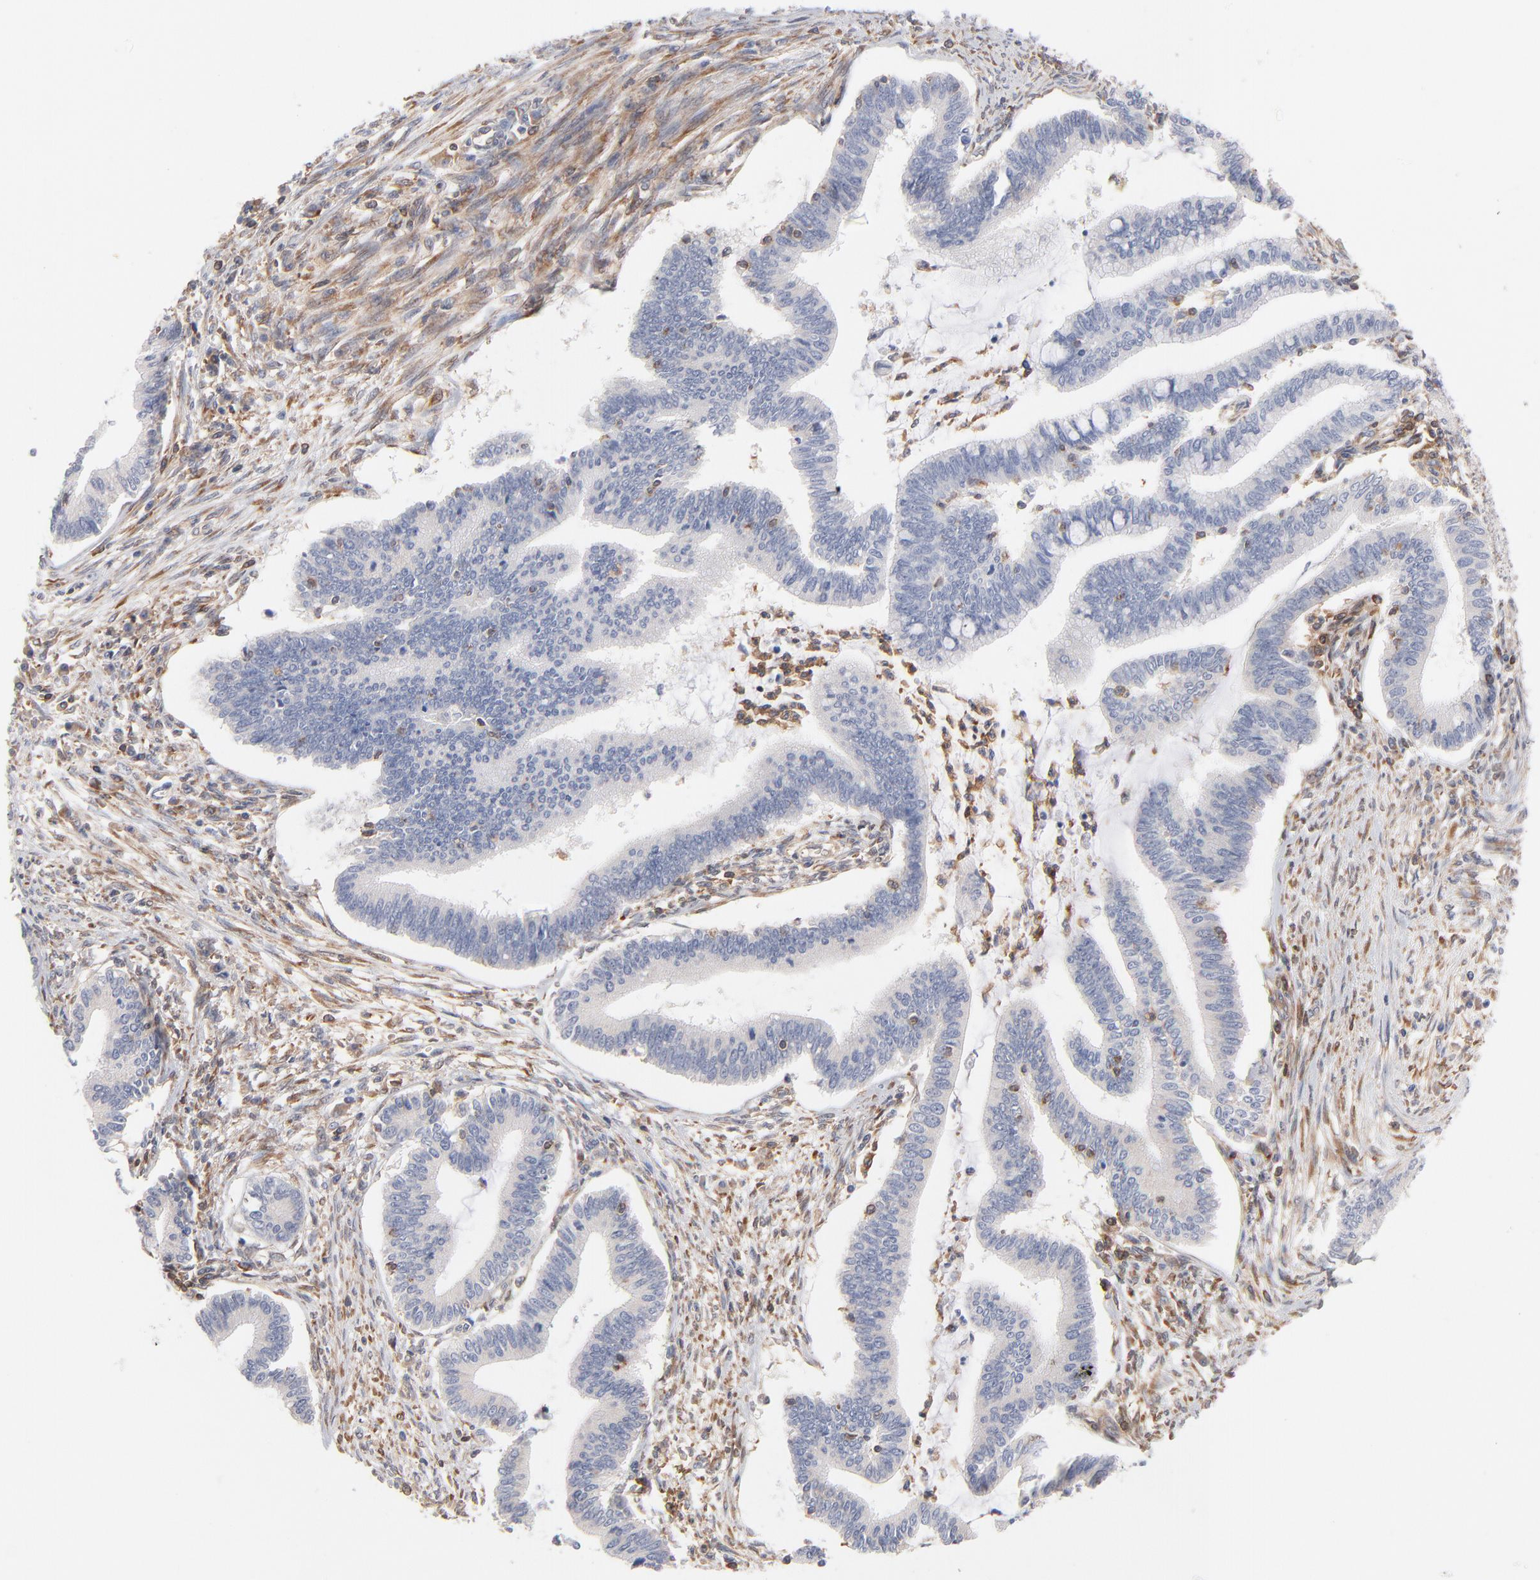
{"staining": {"intensity": "negative", "quantity": "none", "location": "none"}, "tissue": "cervical cancer", "cell_type": "Tumor cells", "image_type": "cancer", "snomed": [{"axis": "morphology", "description": "Adenocarcinoma, NOS"}, {"axis": "topography", "description": "Cervix"}], "caption": "This micrograph is of cervical cancer stained with immunohistochemistry to label a protein in brown with the nuclei are counter-stained blue. There is no expression in tumor cells.", "gene": "WIPF1", "patient": {"sex": "female", "age": 36}}